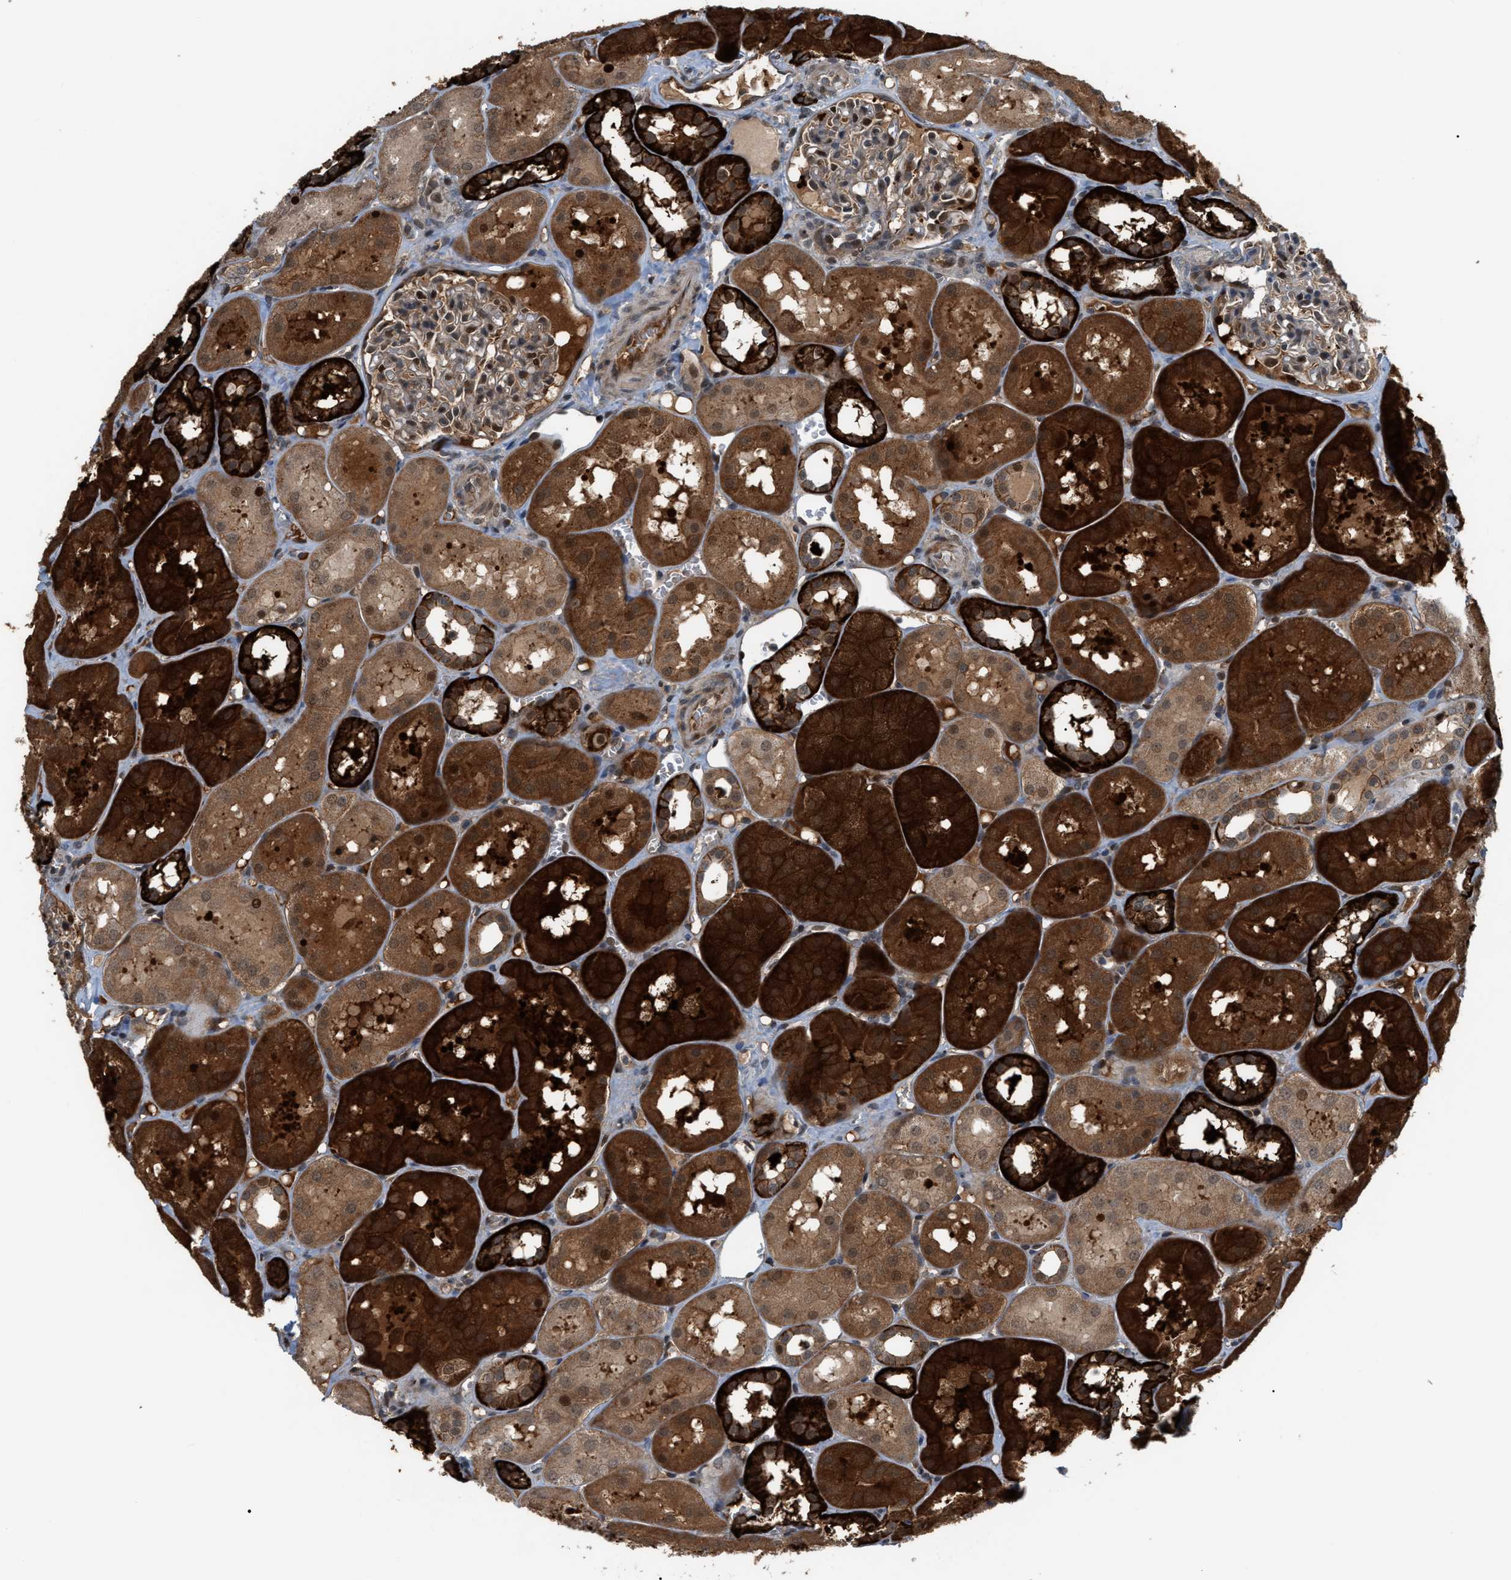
{"staining": {"intensity": "moderate", "quantity": "25%-75%", "location": "cytoplasmic/membranous,nuclear"}, "tissue": "kidney", "cell_type": "Cells in glomeruli", "image_type": "normal", "snomed": [{"axis": "morphology", "description": "Normal tissue, NOS"}, {"axis": "topography", "description": "Kidney"}, {"axis": "topography", "description": "Urinary bladder"}], "caption": "Immunohistochemistry (IHC) of benign human kidney demonstrates medium levels of moderate cytoplasmic/membranous,nuclear positivity in approximately 25%-75% of cells in glomeruli.", "gene": "RFFL", "patient": {"sex": "male", "age": 16}}